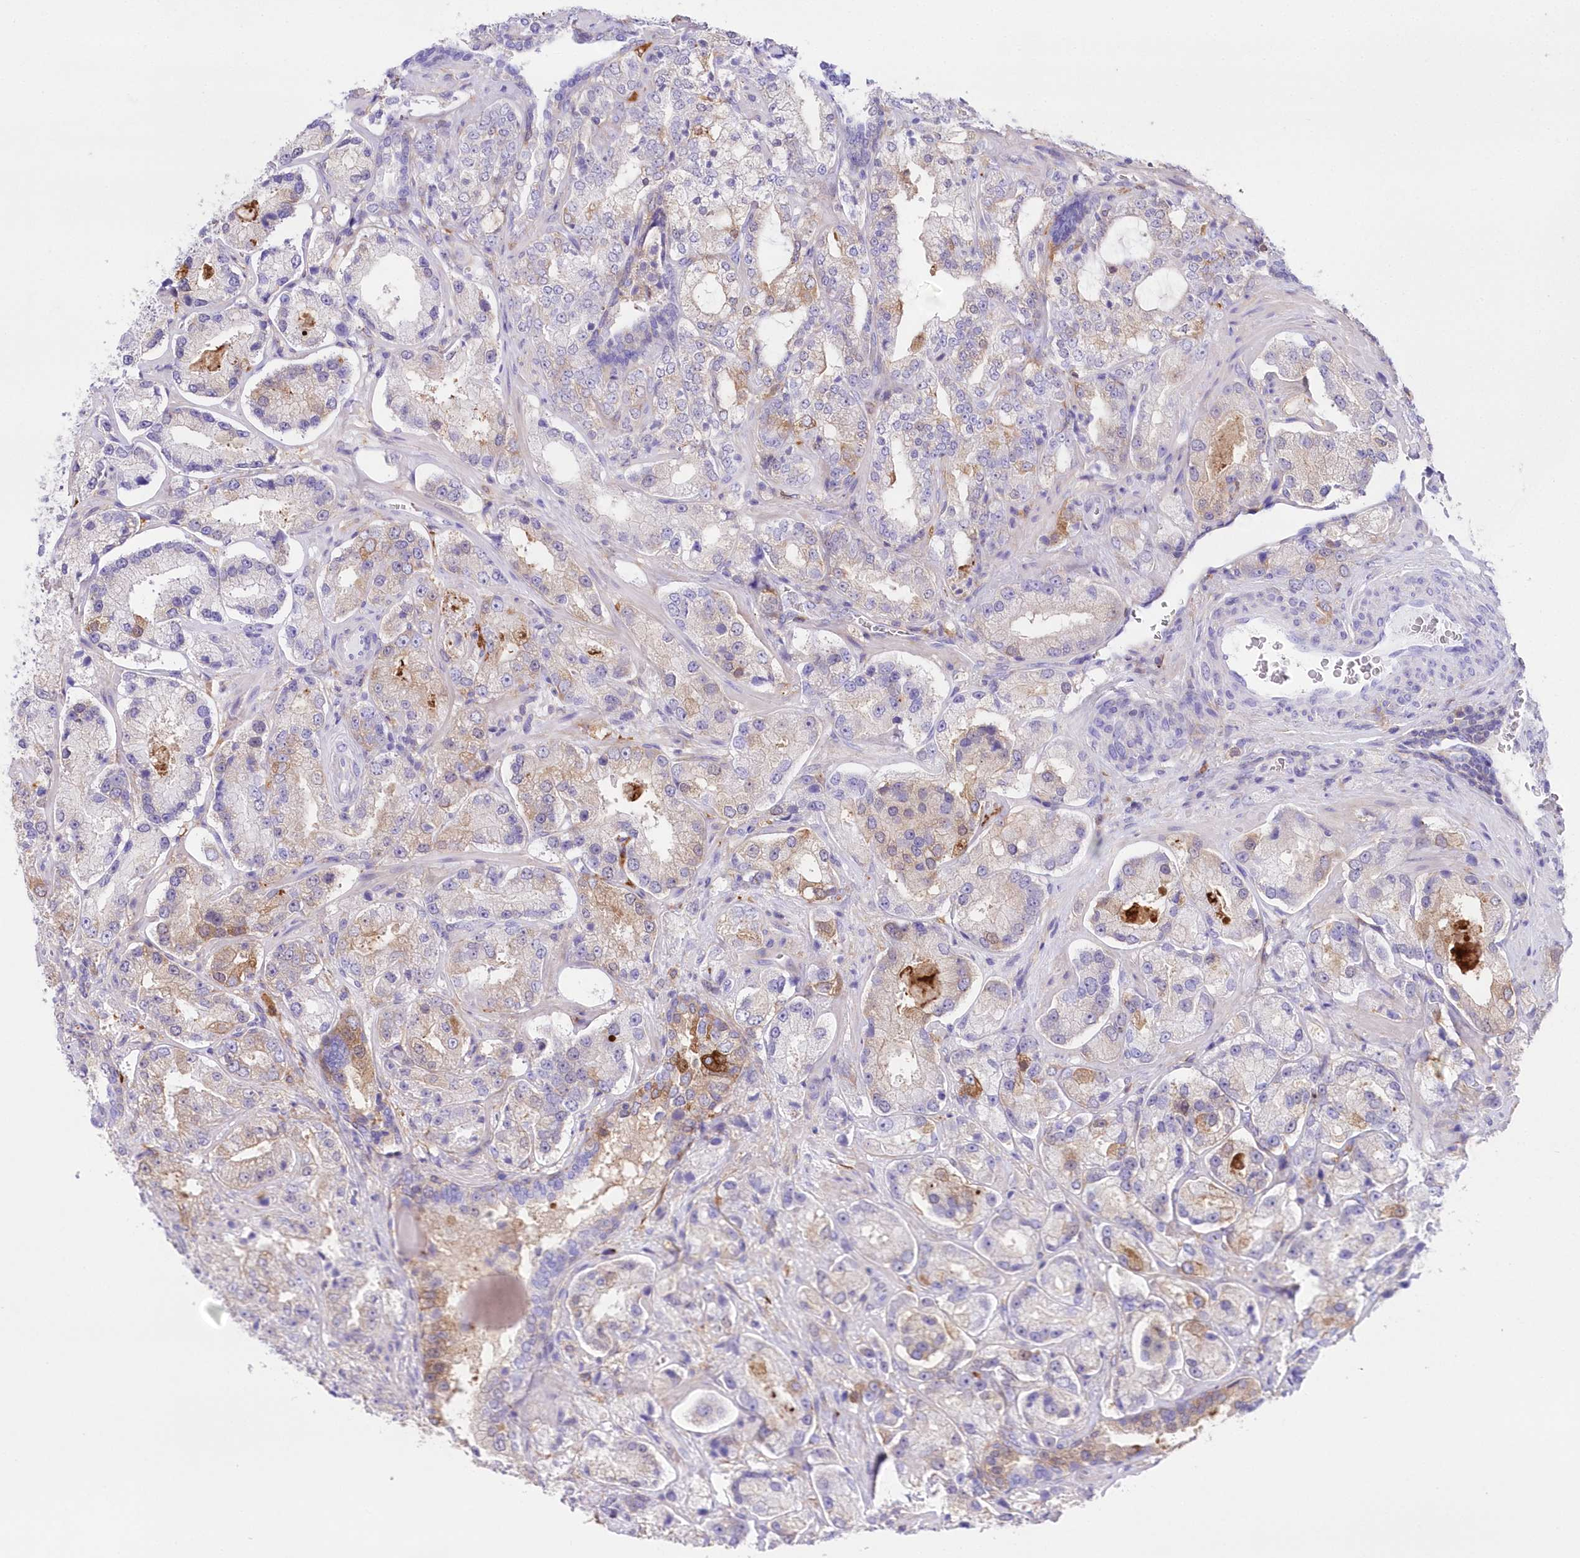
{"staining": {"intensity": "weak", "quantity": "<25%", "location": "cytoplasmic/membranous"}, "tissue": "prostate cancer", "cell_type": "Tumor cells", "image_type": "cancer", "snomed": [{"axis": "morphology", "description": "Adenocarcinoma, High grade"}, {"axis": "topography", "description": "Prostate"}], "caption": "An immunohistochemistry (IHC) photomicrograph of high-grade adenocarcinoma (prostate) is shown. There is no staining in tumor cells of high-grade adenocarcinoma (prostate).", "gene": "DNAJC19", "patient": {"sex": "male", "age": 64}}